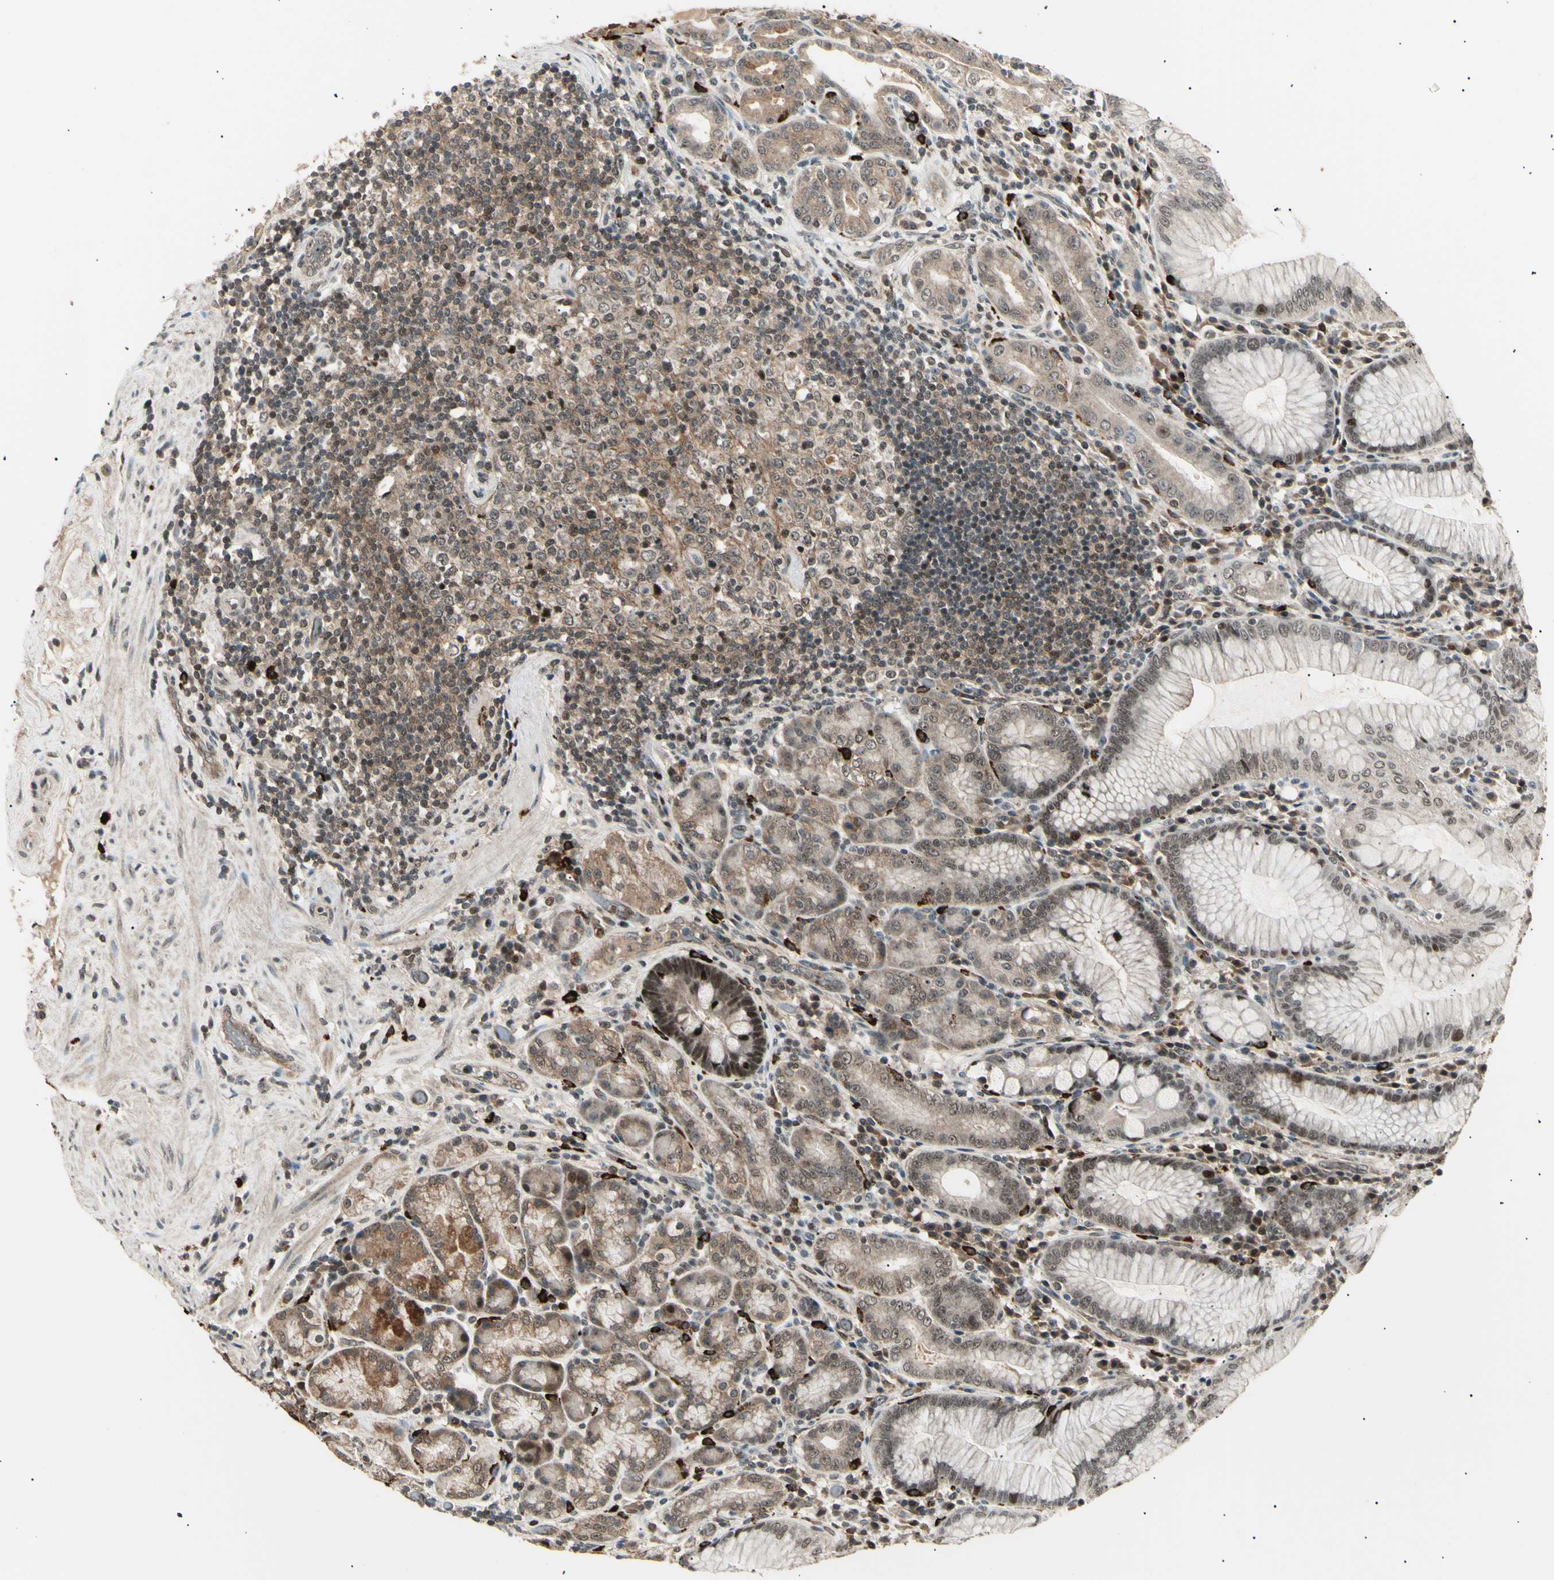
{"staining": {"intensity": "moderate", "quantity": "25%-75%", "location": "cytoplasmic/membranous,nuclear"}, "tissue": "stomach", "cell_type": "Glandular cells", "image_type": "normal", "snomed": [{"axis": "morphology", "description": "Normal tissue, NOS"}, {"axis": "topography", "description": "Stomach, lower"}], "caption": "Stomach stained with immunohistochemistry (IHC) reveals moderate cytoplasmic/membranous,nuclear expression in approximately 25%-75% of glandular cells.", "gene": "NUAK2", "patient": {"sex": "female", "age": 76}}